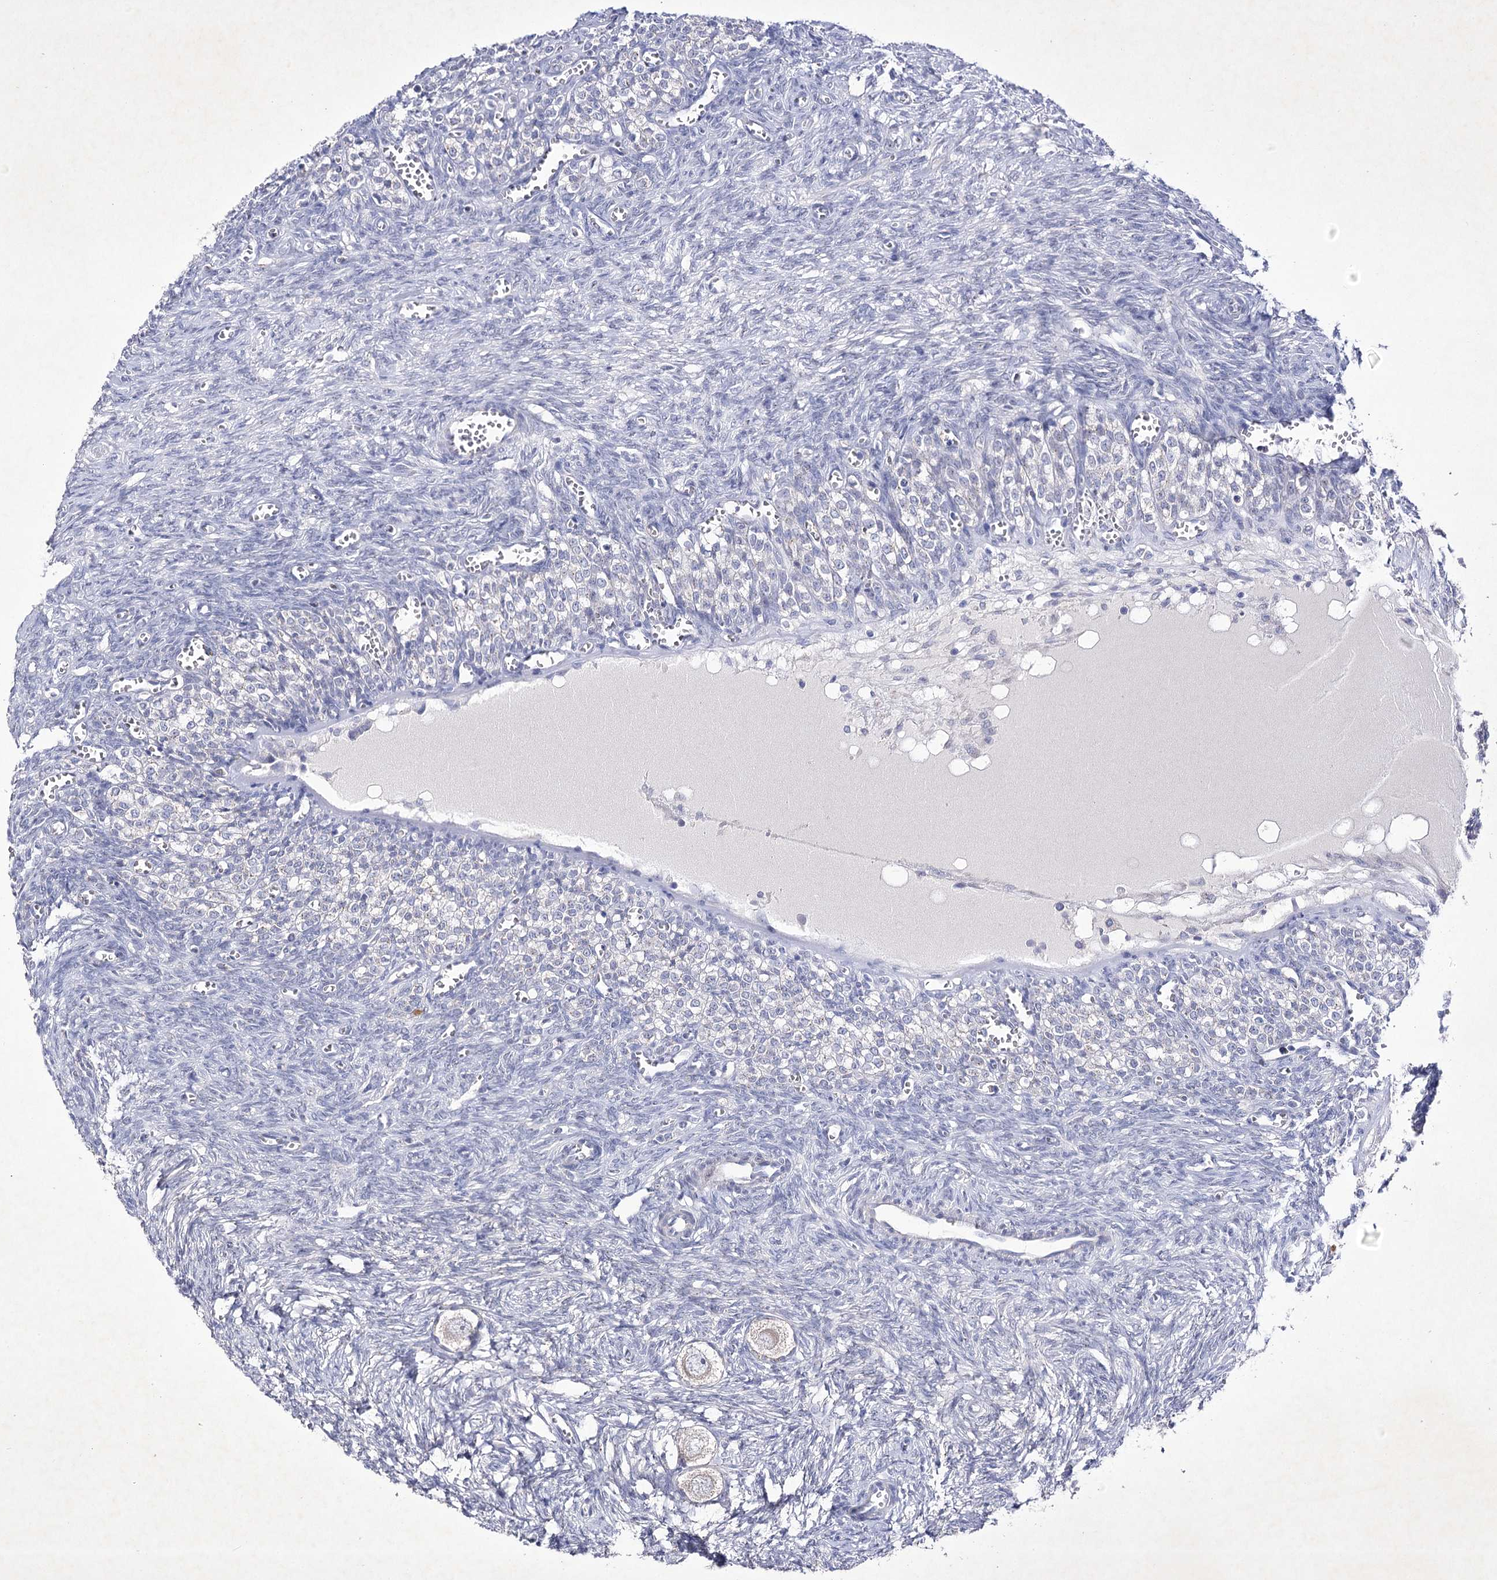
{"staining": {"intensity": "negative", "quantity": "none", "location": "none"}, "tissue": "ovary", "cell_type": "Follicle cells", "image_type": "normal", "snomed": [{"axis": "morphology", "description": "Normal tissue, NOS"}, {"axis": "topography", "description": "Ovary"}], "caption": "Follicle cells are negative for protein expression in normal human ovary. (Immunohistochemistry (ihc), brightfield microscopy, high magnification).", "gene": "COX15", "patient": {"sex": "female", "age": 27}}